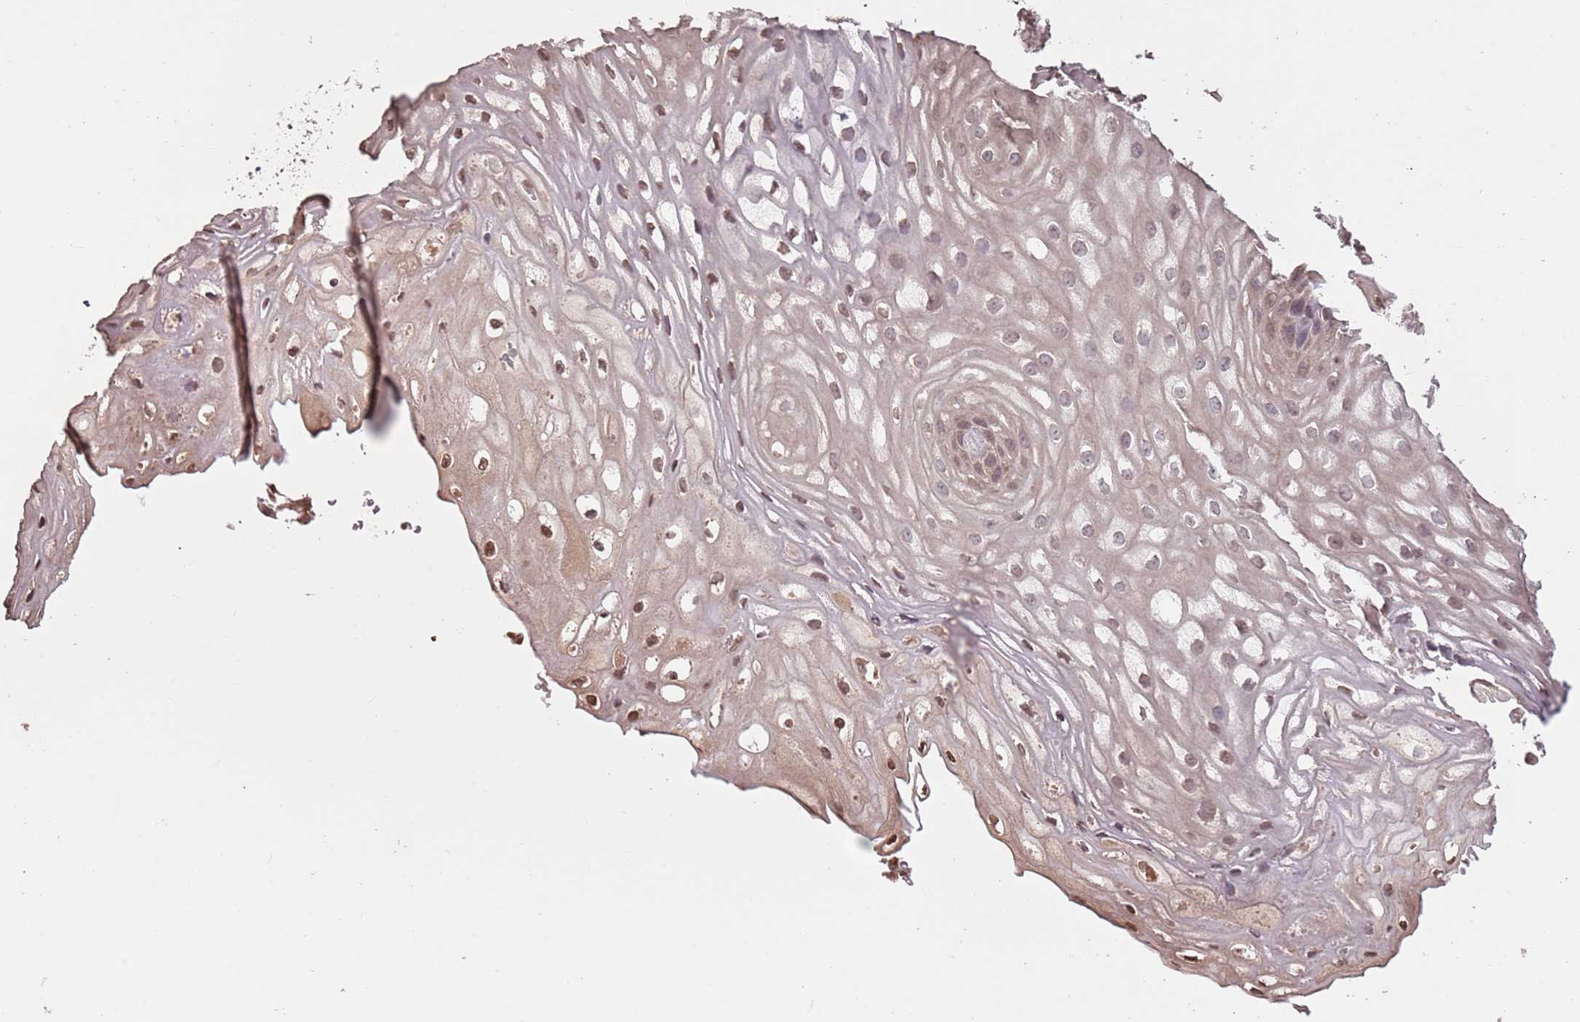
{"staining": {"intensity": "weak", "quantity": "<25%", "location": "cytoplasmic/membranous,nuclear"}, "tissue": "vagina", "cell_type": "Squamous epithelial cells", "image_type": "normal", "snomed": [{"axis": "morphology", "description": "Normal tissue, NOS"}, {"axis": "topography", "description": "Vagina"}], "caption": "This is a histopathology image of immunohistochemistry (IHC) staining of benign vagina, which shows no staining in squamous epithelial cells.", "gene": "CAPN9", "patient": {"sex": "female", "age": 60}}